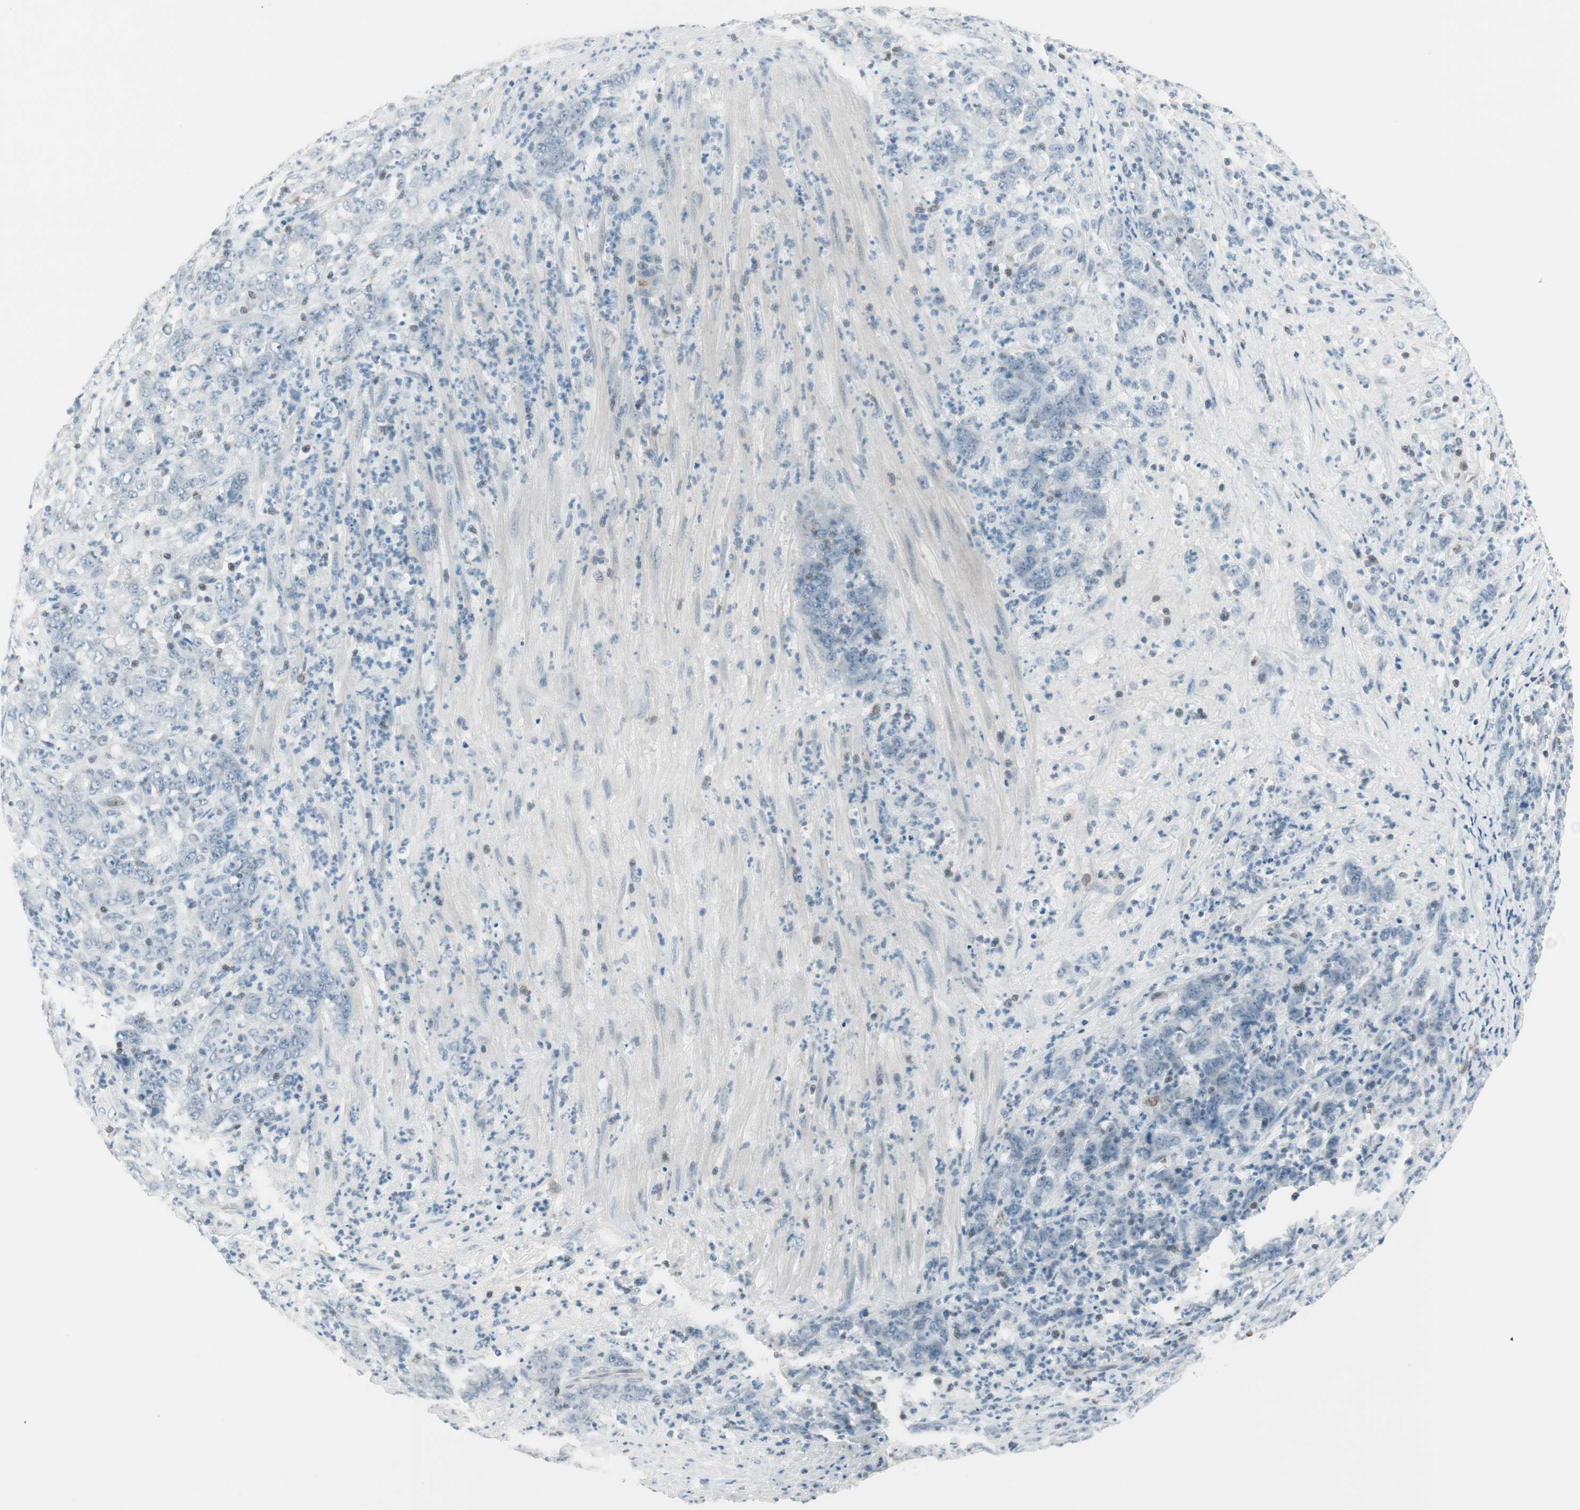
{"staining": {"intensity": "negative", "quantity": "none", "location": "none"}, "tissue": "stomach cancer", "cell_type": "Tumor cells", "image_type": "cancer", "snomed": [{"axis": "morphology", "description": "Adenocarcinoma, NOS"}, {"axis": "topography", "description": "Stomach, lower"}], "caption": "Immunohistochemical staining of stomach cancer (adenocarcinoma) exhibits no significant expression in tumor cells. (DAB (3,3'-diaminobenzidine) immunohistochemistry (IHC) with hematoxylin counter stain).", "gene": "MAP4K1", "patient": {"sex": "female", "age": 71}}